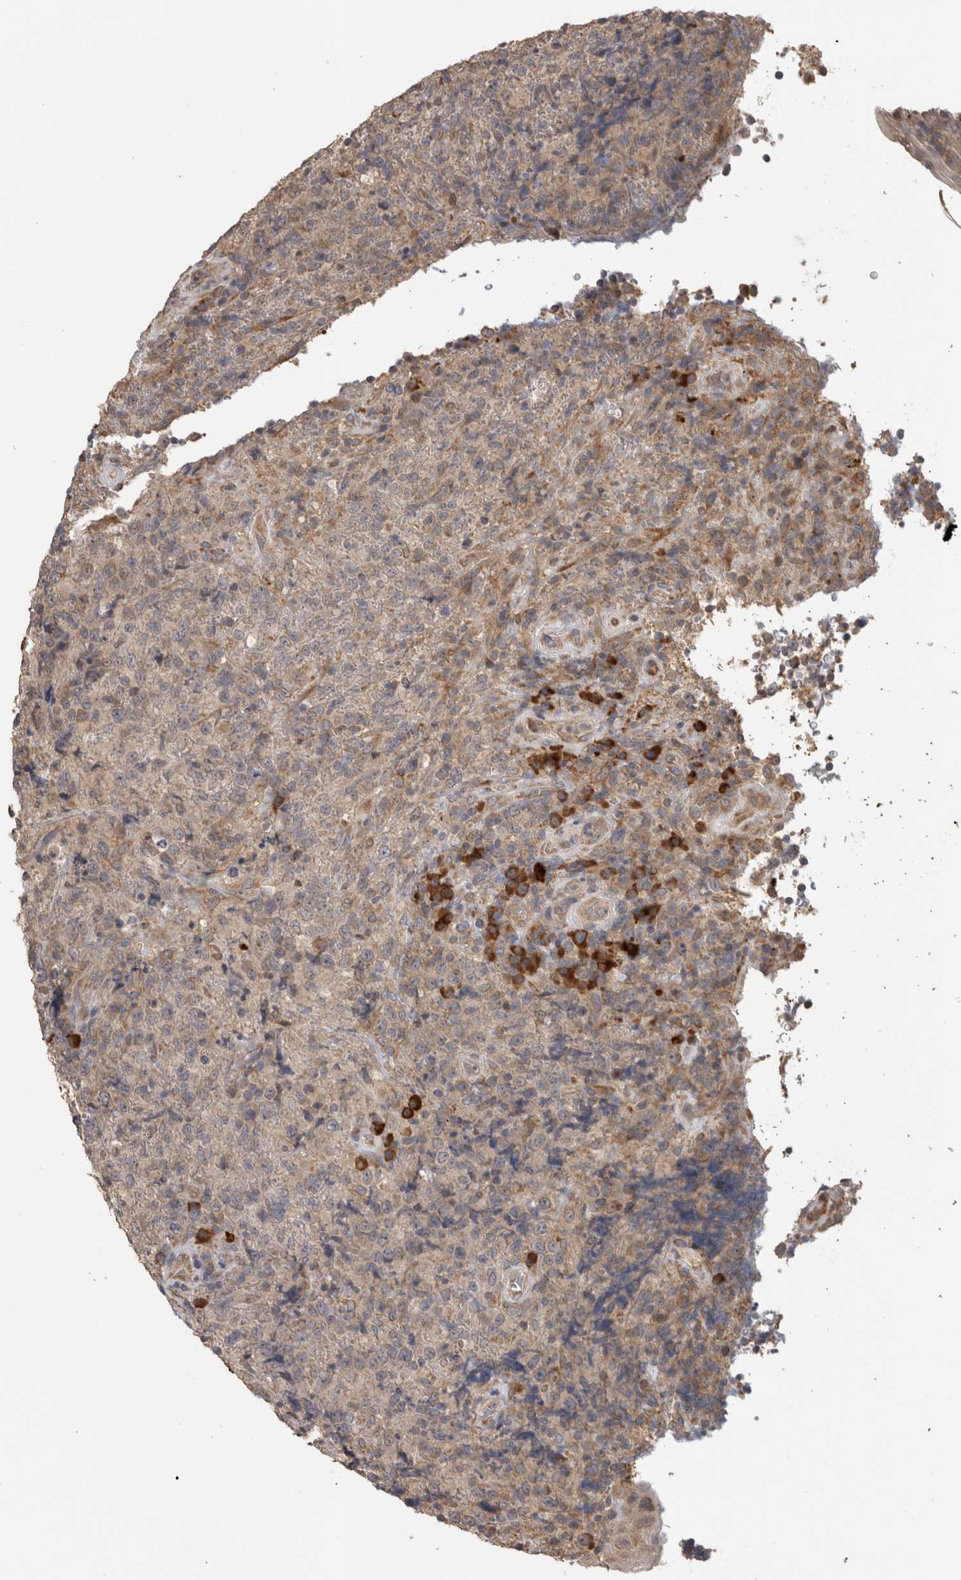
{"staining": {"intensity": "weak", "quantity": ">75%", "location": "cytoplasmic/membranous"}, "tissue": "lymphoma", "cell_type": "Tumor cells", "image_type": "cancer", "snomed": [{"axis": "morphology", "description": "Malignant lymphoma, non-Hodgkin's type, High grade"}, {"axis": "topography", "description": "Tonsil"}], "caption": "Tumor cells reveal low levels of weak cytoplasmic/membranous expression in about >75% of cells in high-grade malignant lymphoma, non-Hodgkin's type.", "gene": "TBCE", "patient": {"sex": "female", "age": 36}}